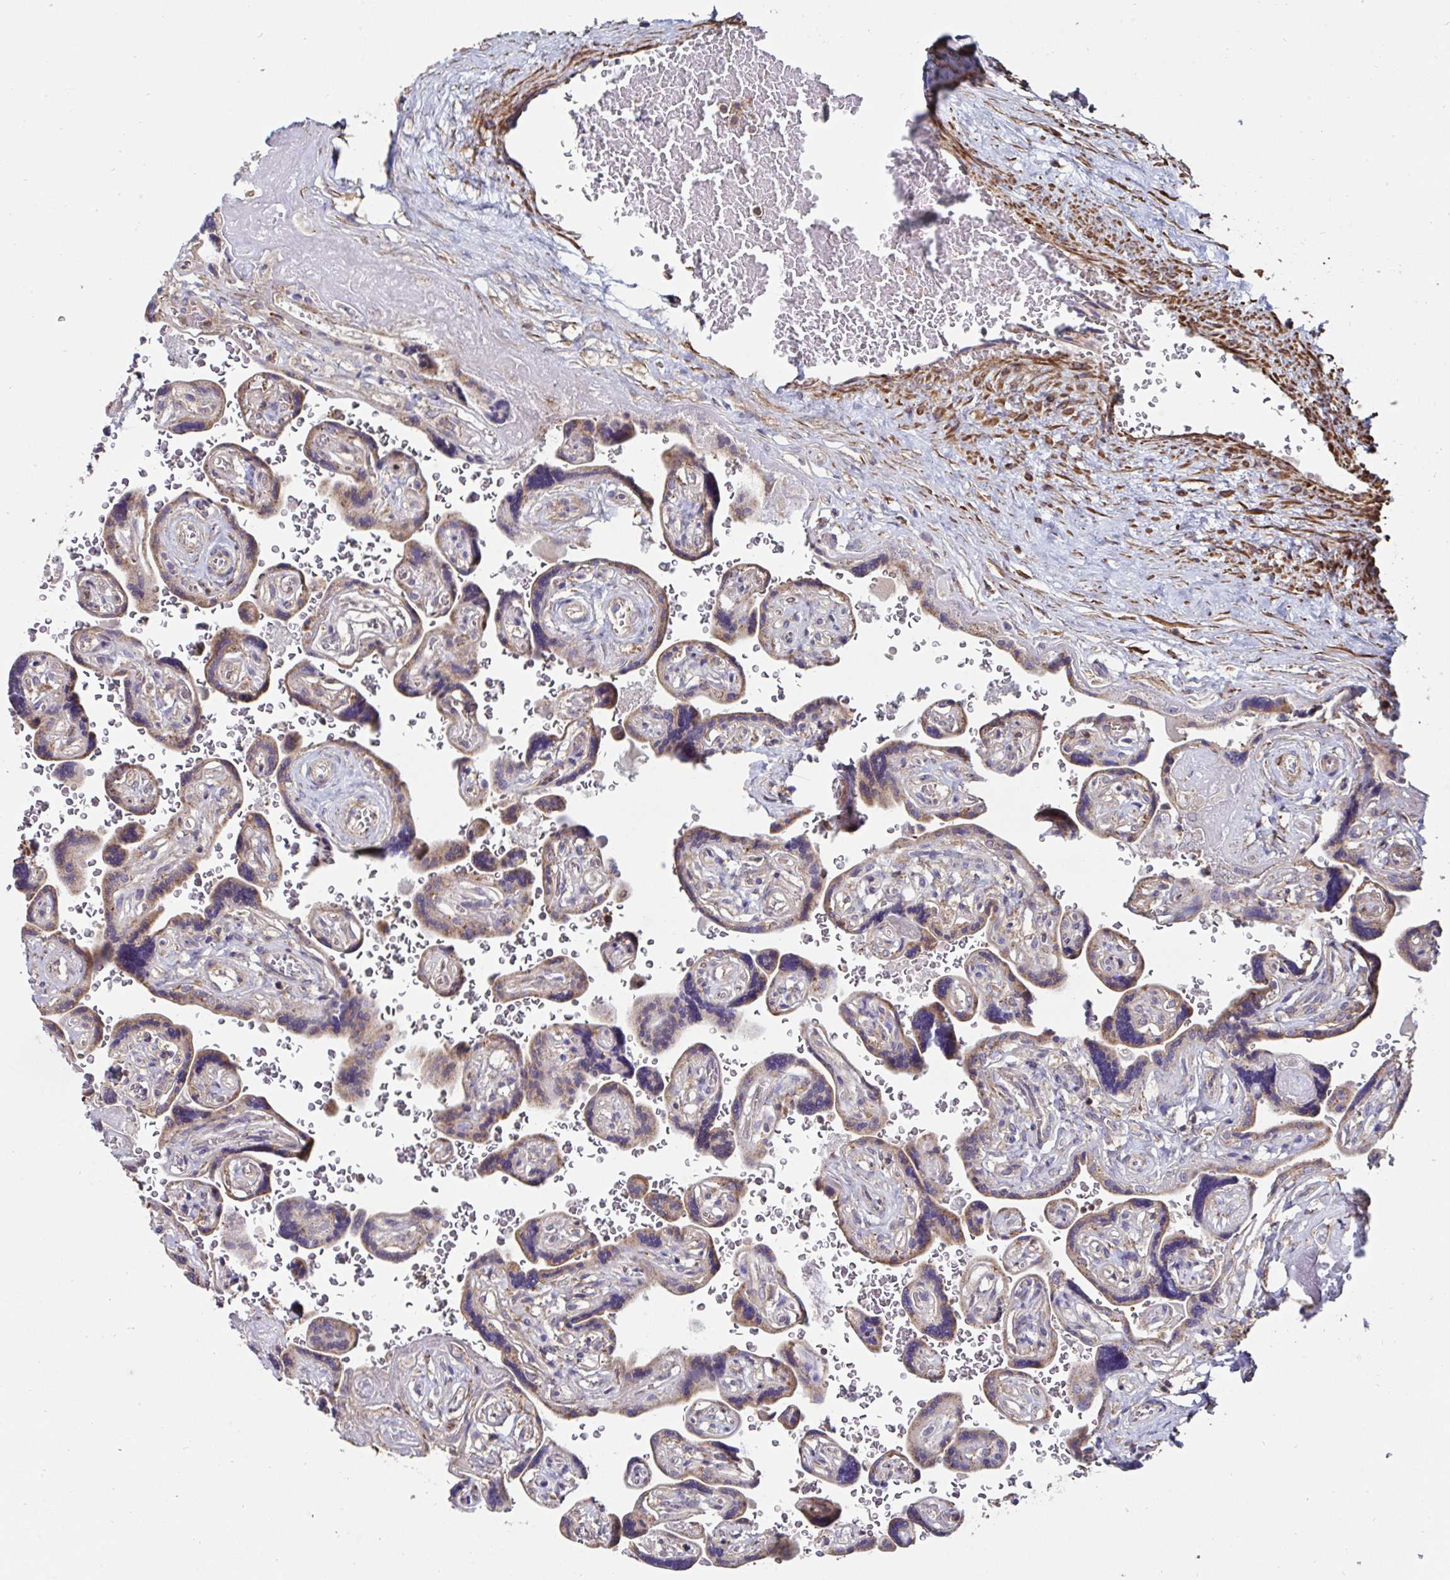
{"staining": {"intensity": "negative", "quantity": "none", "location": "none"}, "tissue": "placenta", "cell_type": "Decidual cells", "image_type": "normal", "snomed": [{"axis": "morphology", "description": "Normal tissue, NOS"}, {"axis": "topography", "description": "Placenta"}], "caption": "This is an immunohistochemistry (IHC) micrograph of benign placenta. There is no expression in decidual cells.", "gene": "DZANK1", "patient": {"sex": "female", "age": 32}}